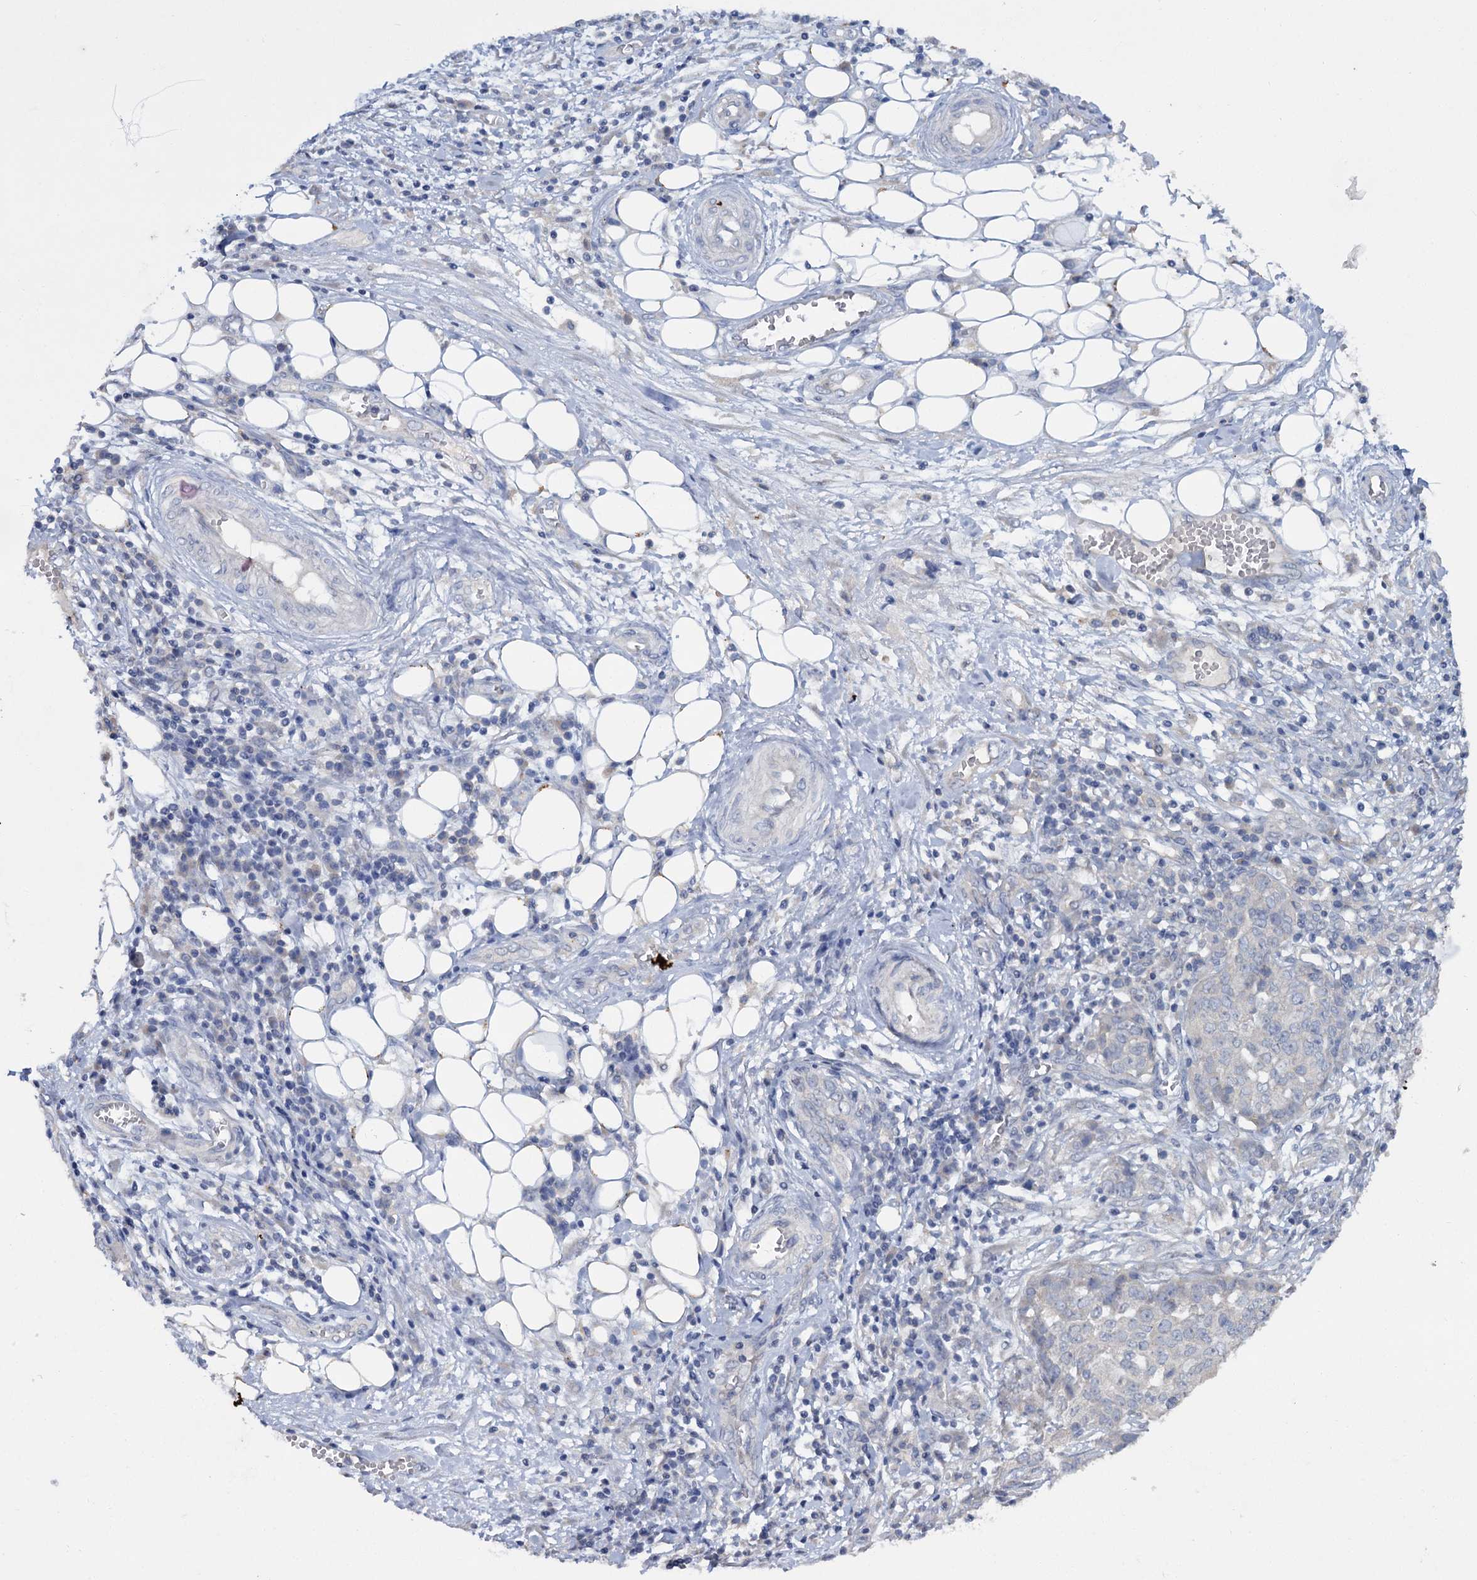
{"staining": {"intensity": "negative", "quantity": "none", "location": "none"}, "tissue": "ovarian cancer", "cell_type": "Tumor cells", "image_type": "cancer", "snomed": [{"axis": "morphology", "description": "Cystadenocarcinoma, serous, NOS"}, {"axis": "topography", "description": "Soft tissue"}, {"axis": "topography", "description": "Ovary"}], "caption": "Protein analysis of ovarian cancer (serous cystadenocarcinoma) exhibits no significant expression in tumor cells.", "gene": "ATP9A", "patient": {"sex": "female", "age": 57}}